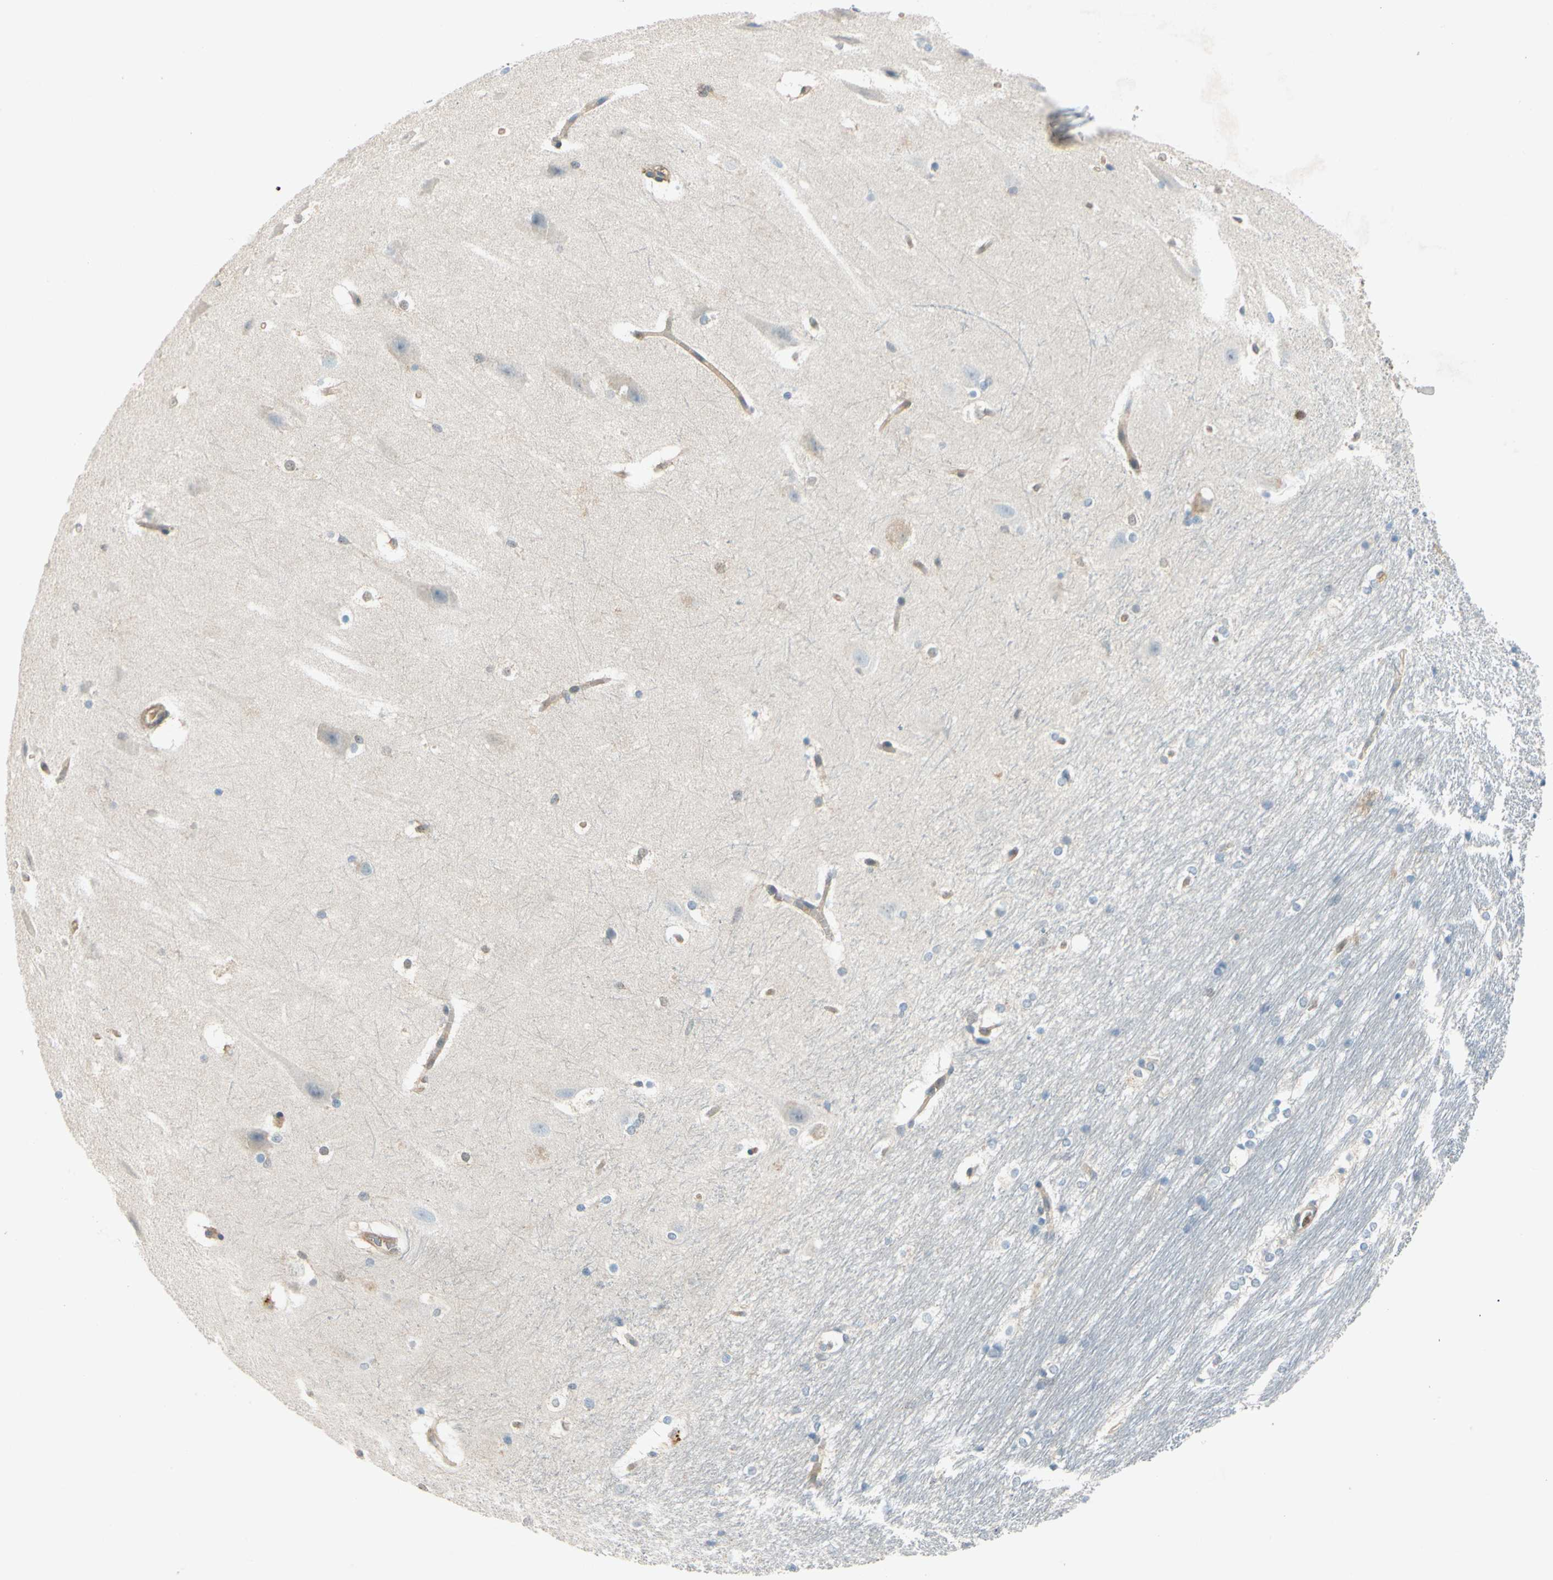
{"staining": {"intensity": "weak", "quantity": "25%-75%", "location": "cytoplasmic/membranous"}, "tissue": "hippocampus", "cell_type": "Glial cells", "image_type": "normal", "snomed": [{"axis": "morphology", "description": "Normal tissue, NOS"}, {"axis": "topography", "description": "Hippocampus"}], "caption": "Immunohistochemistry (IHC) micrograph of unremarkable hippocampus: hippocampus stained using IHC shows low levels of weak protein expression localized specifically in the cytoplasmic/membranous of glial cells, appearing as a cytoplasmic/membranous brown color.", "gene": "WIPI1", "patient": {"sex": "female", "age": 19}}